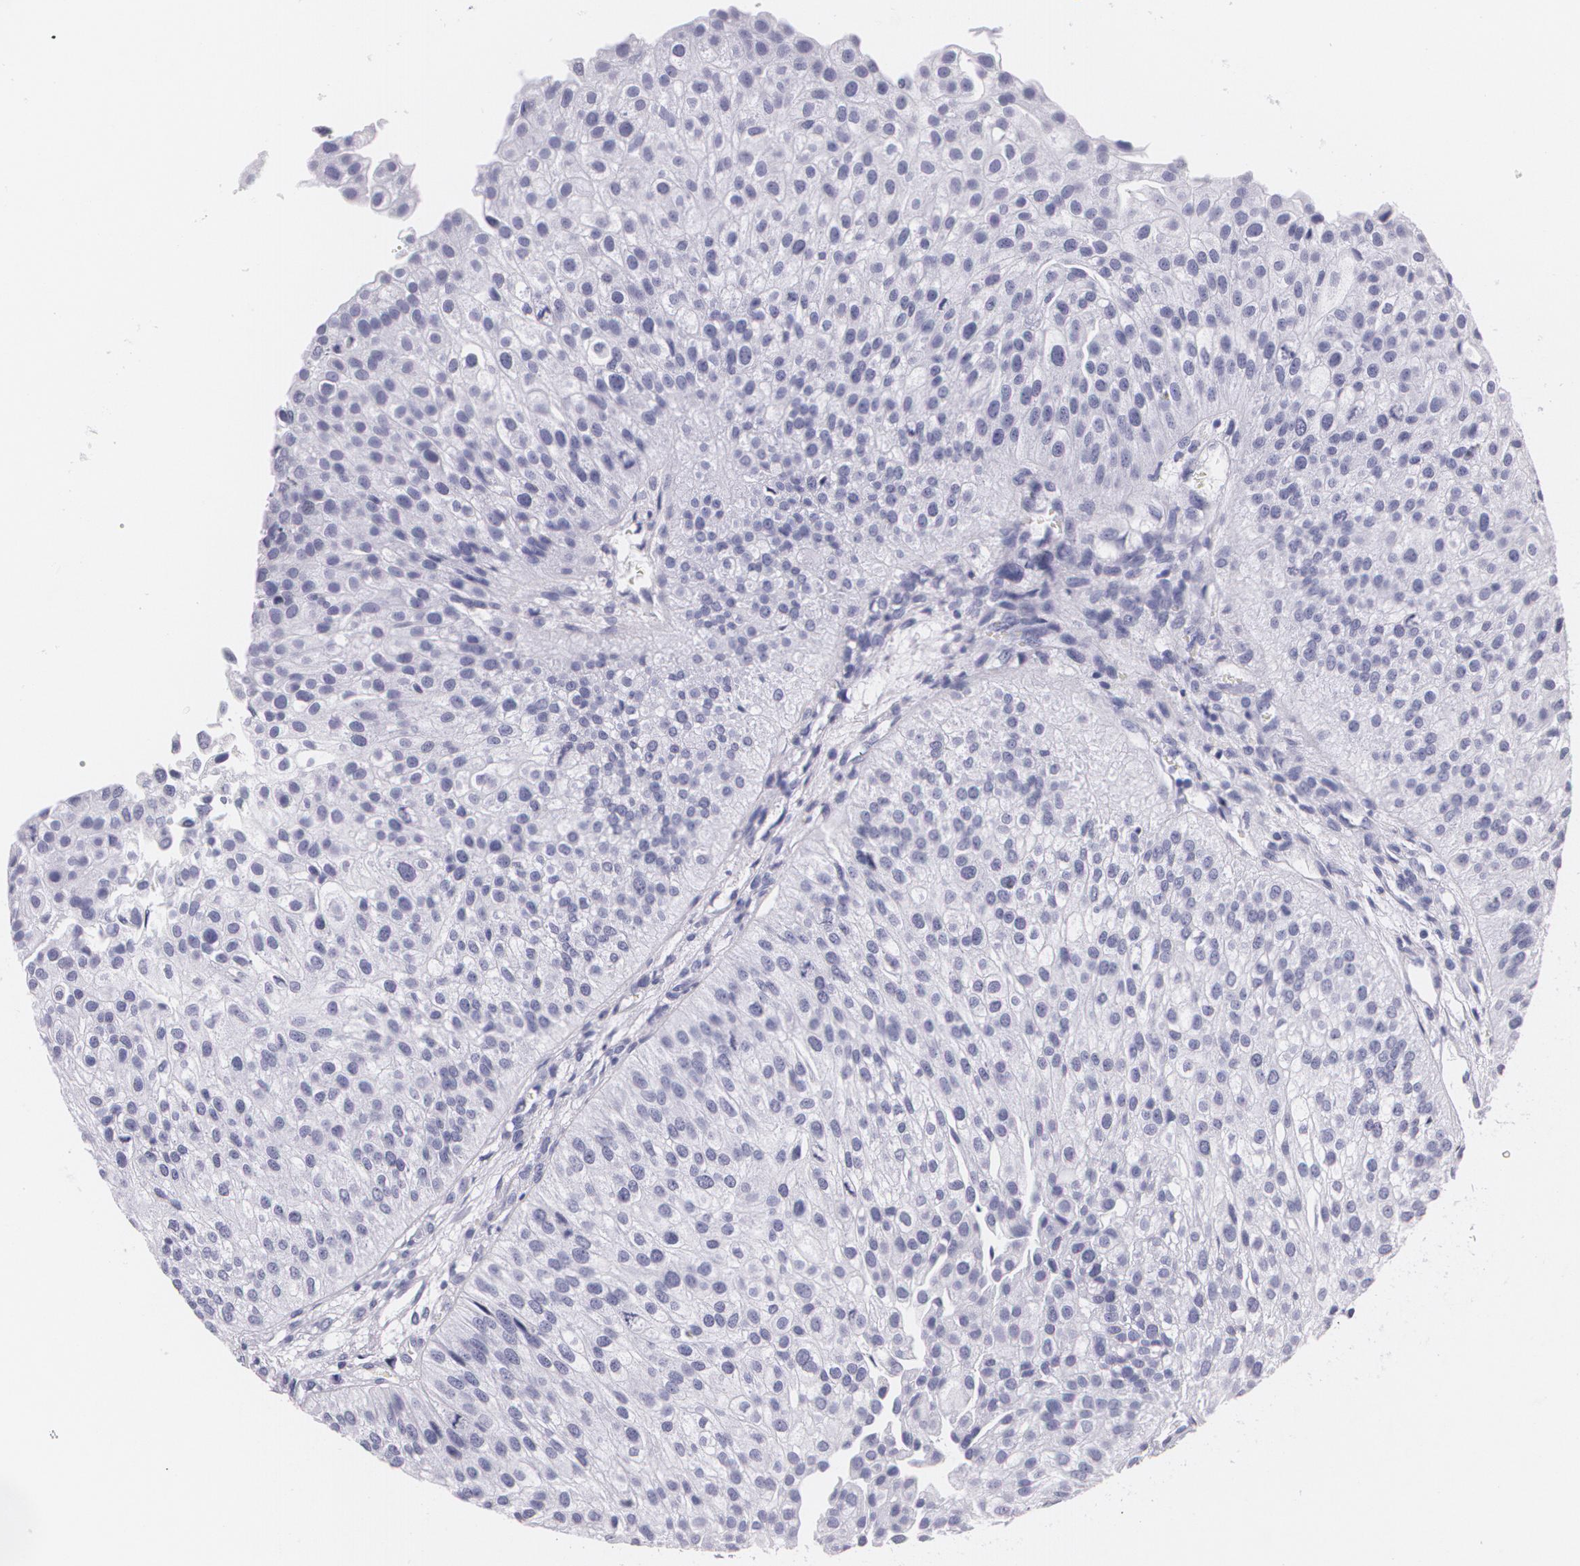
{"staining": {"intensity": "negative", "quantity": "none", "location": "none"}, "tissue": "urothelial cancer", "cell_type": "Tumor cells", "image_type": "cancer", "snomed": [{"axis": "morphology", "description": "Urothelial carcinoma, Low grade"}, {"axis": "topography", "description": "Urinary bladder"}], "caption": "An image of human low-grade urothelial carcinoma is negative for staining in tumor cells. (Stains: DAB immunohistochemistry (IHC) with hematoxylin counter stain, Microscopy: brightfield microscopy at high magnification).", "gene": "DLG4", "patient": {"sex": "female", "age": 89}}